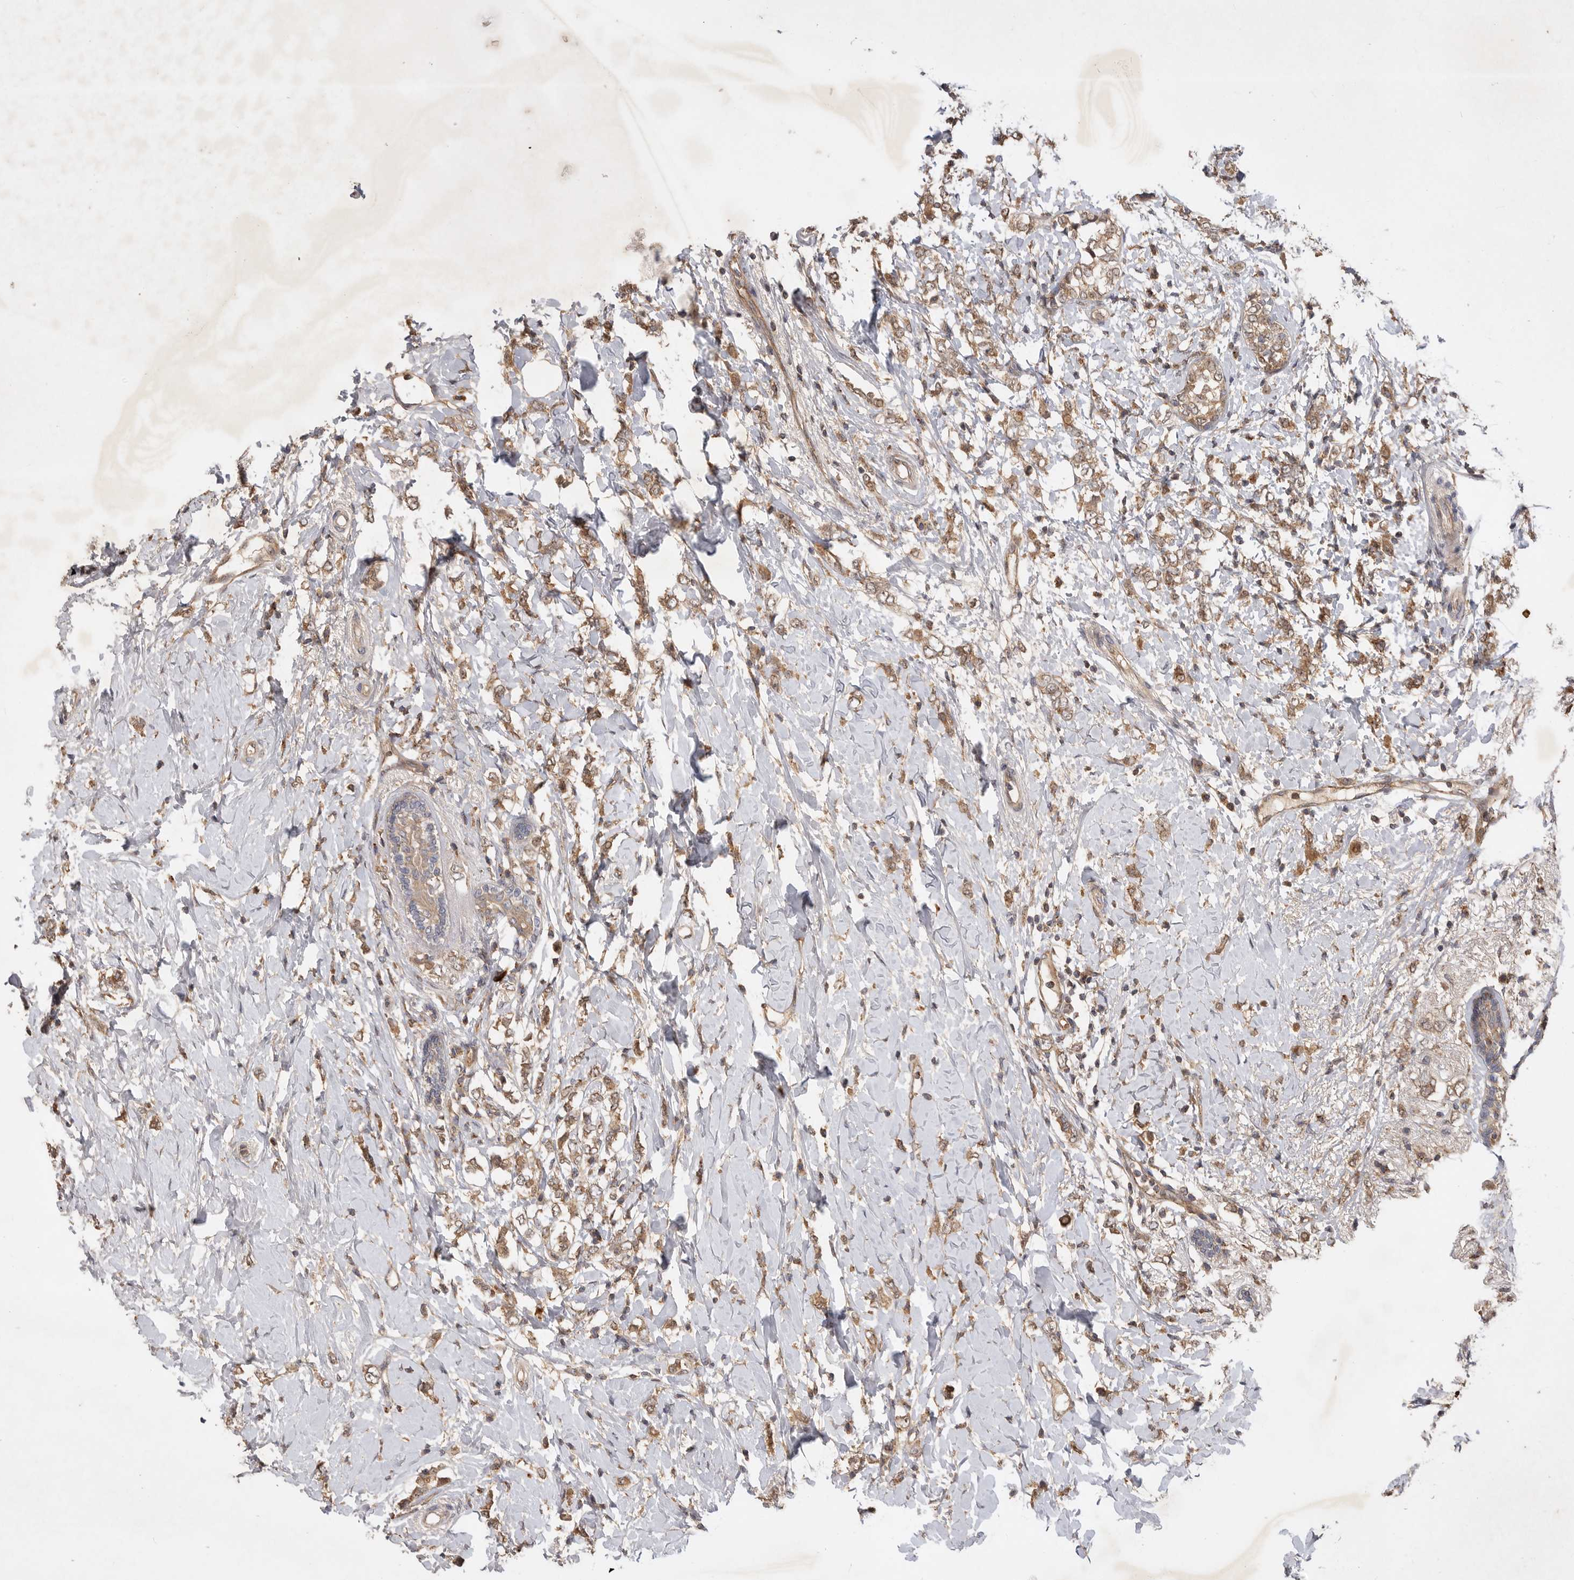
{"staining": {"intensity": "moderate", "quantity": ">75%", "location": "cytoplasmic/membranous"}, "tissue": "breast cancer", "cell_type": "Tumor cells", "image_type": "cancer", "snomed": [{"axis": "morphology", "description": "Normal tissue, NOS"}, {"axis": "morphology", "description": "Lobular carcinoma"}, {"axis": "topography", "description": "Breast"}], "caption": "Moderate cytoplasmic/membranous positivity is identified in approximately >75% of tumor cells in lobular carcinoma (breast). (DAB (3,3'-diaminobenzidine) IHC with brightfield microscopy, high magnification).", "gene": "ZNF232", "patient": {"sex": "female", "age": 47}}